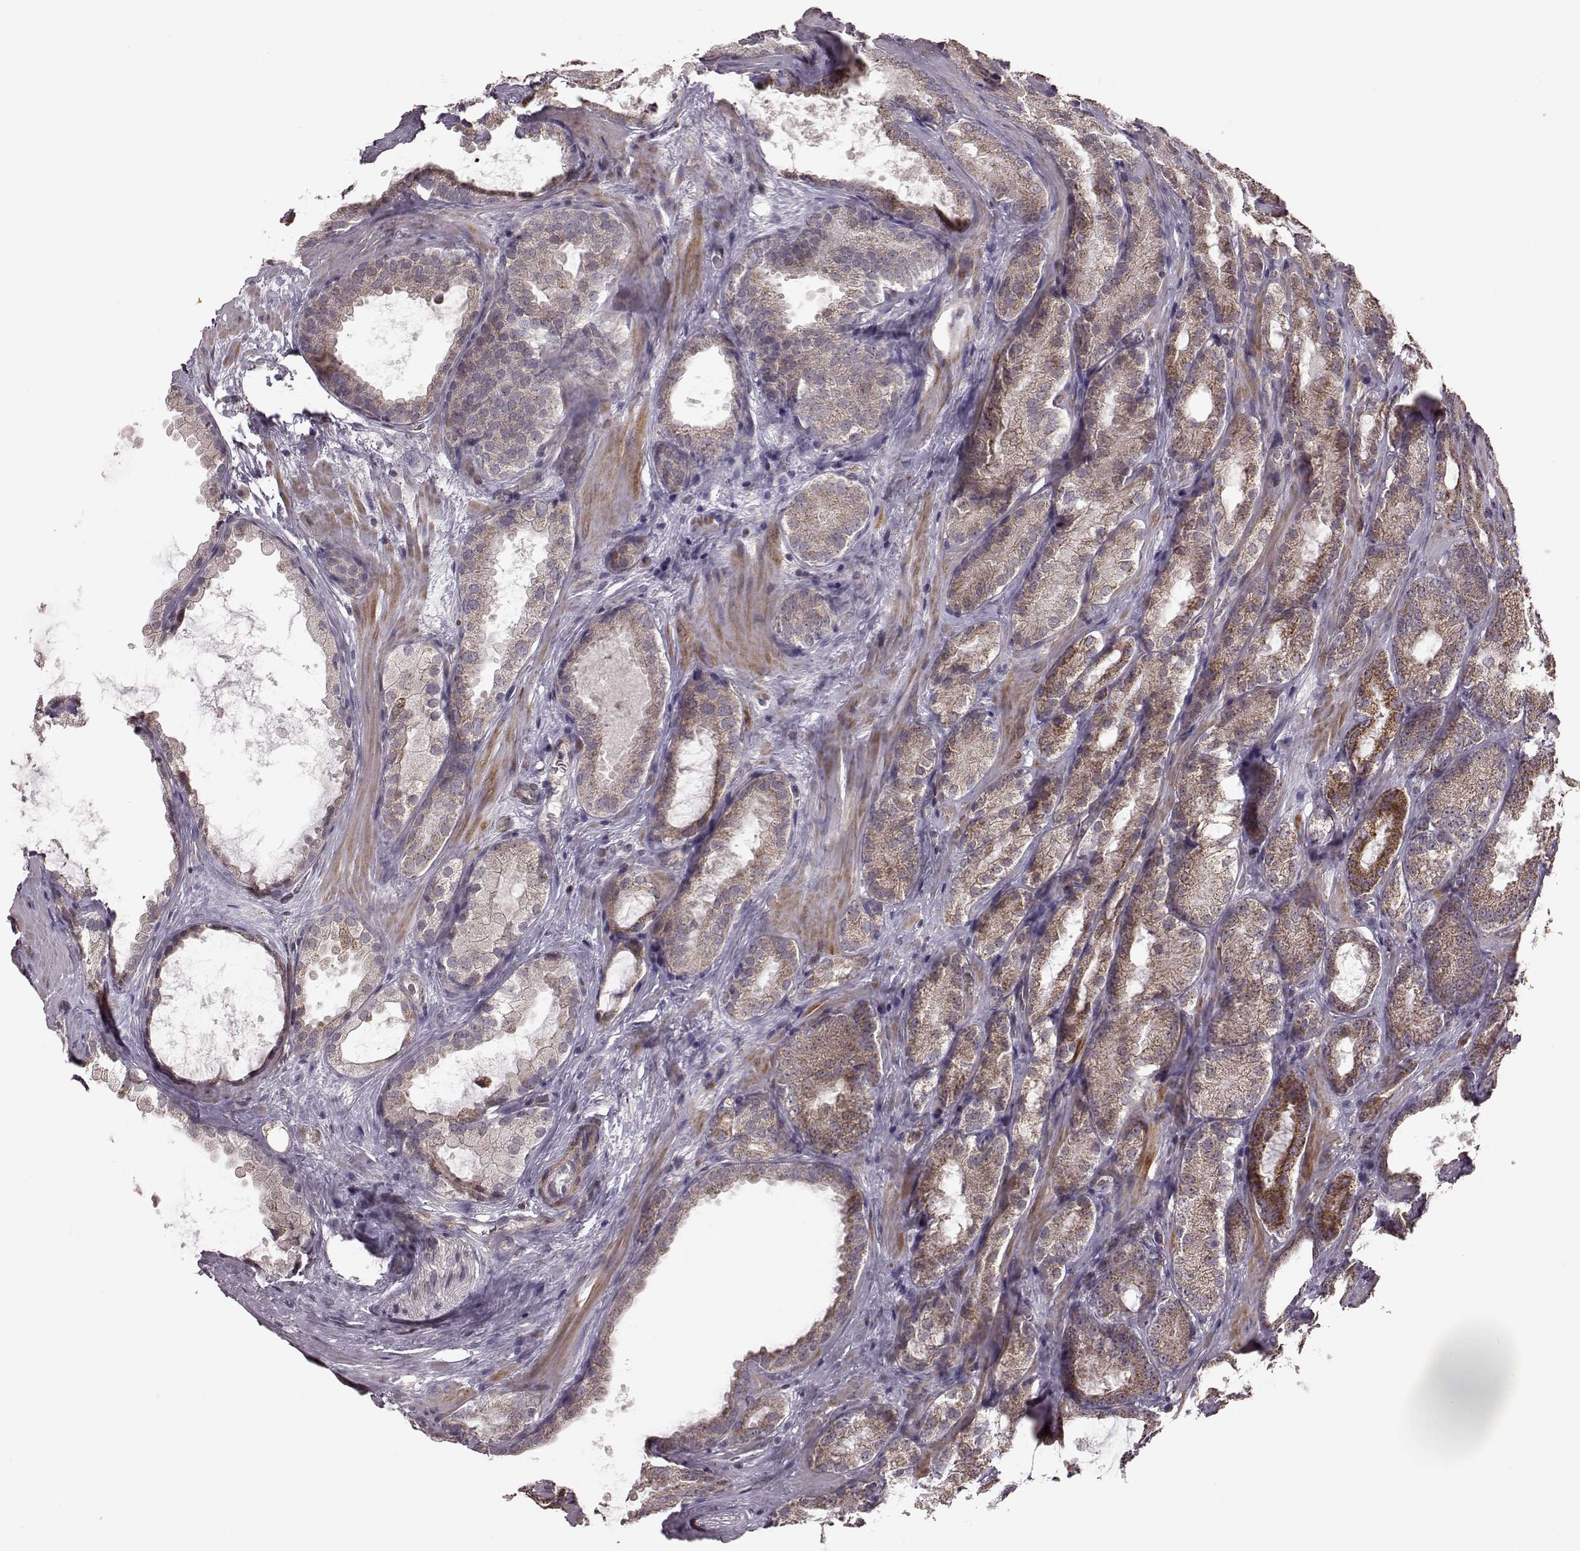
{"staining": {"intensity": "moderate", "quantity": ">75%", "location": "cytoplasmic/membranous"}, "tissue": "prostate cancer", "cell_type": "Tumor cells", "image_type": "cancer", "snomed": [{"axis": "morphology", "description": "Adenocarcinoma, High grade"}, {"axis": "topography", "description": "Prostate"}], "caption": "Human prostate adenocarcinoma (high-grade) stained with a protein marker exhibits moderate staining in tumor cells.", "gene": "PUDP", "patient": {"sex": "male", "age": 64}}